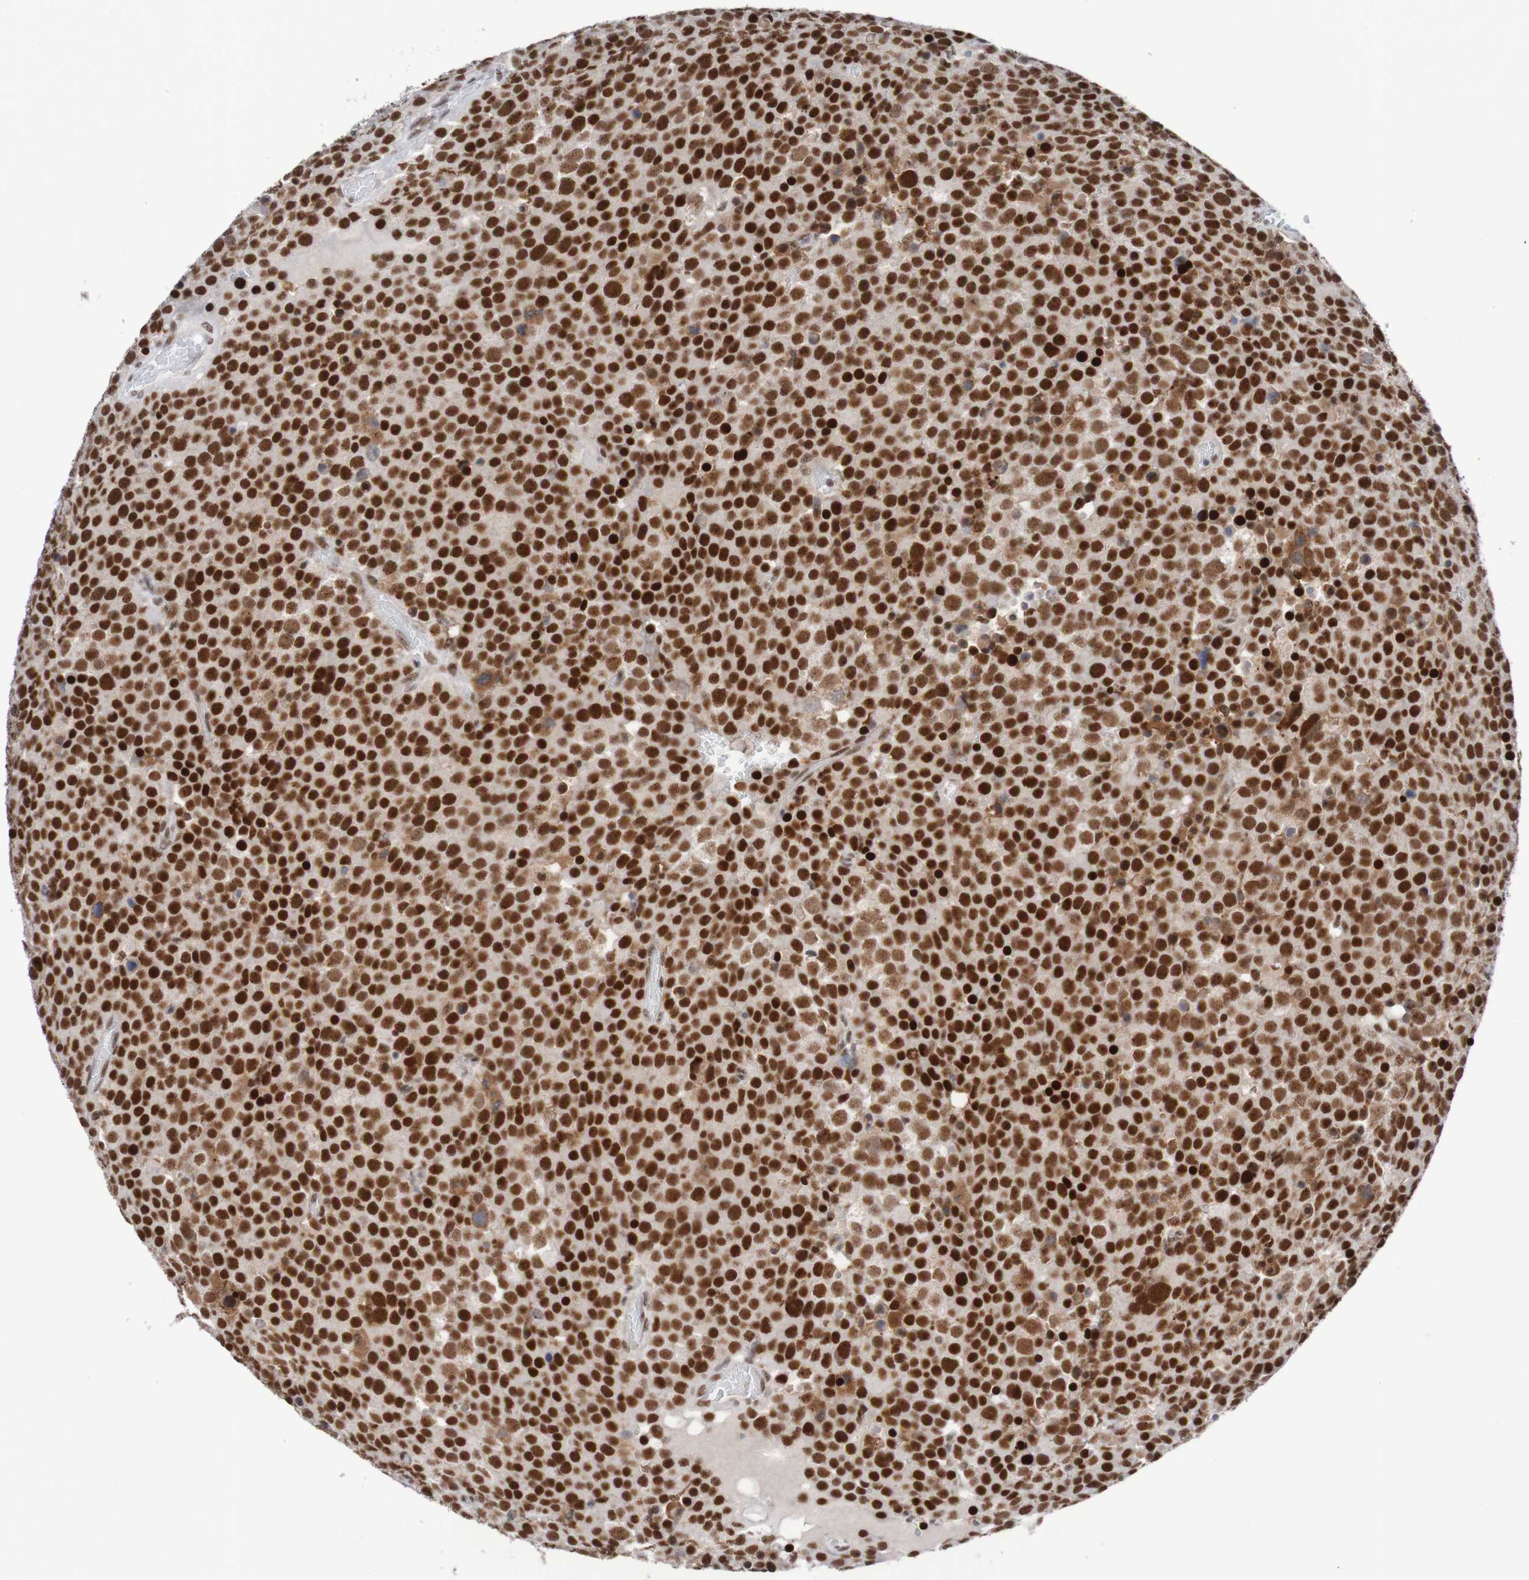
{"staining": {"intensity": "strong", "quantity": ">75%", "location": "nuclear"}, "tissue": "testis cancer", "cell_type": "Tumor cells", "image_type": "cancer", "snomed": [{"axis": "morphology", "description": "Seminoma, NOS"}, {"axis": "topography", "description": "Testis"}], "caption": "A high-resolution histopathology image shows IHC staining of seminoma (testis), which demonstrates strong nuclear staining in approximately >75% of tumor cells. Ihc stains the protein of interest in brown and the nuclei are stained blue.", "gene": "CDC5L", "patient": {"sex": "male", "age": 71}}